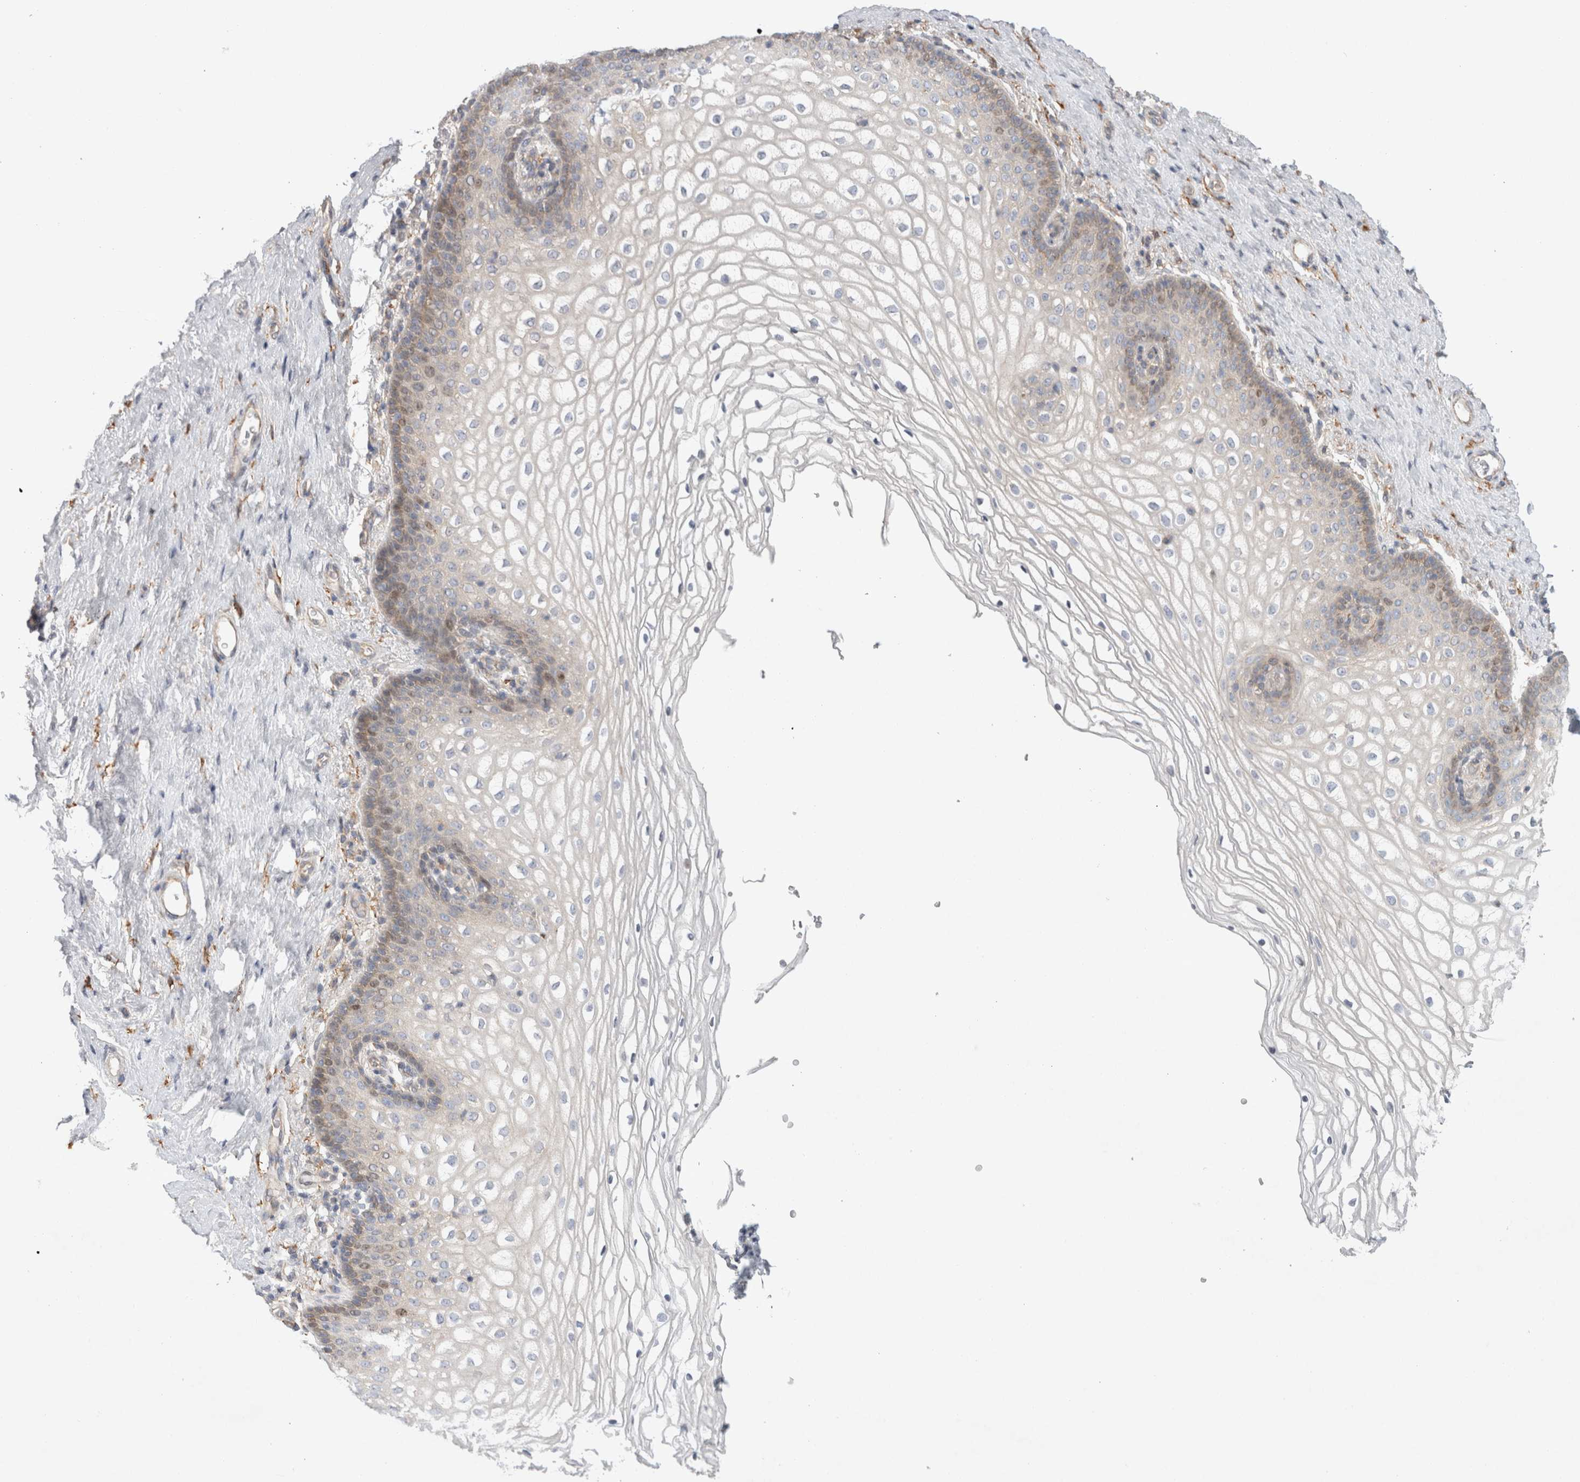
{"staining": {"intensity": "weak", "quantity": "<25%", "location": "cytoplasmic/membranous"}, "tissue": "vagina", "cell_type": "Squamous epithelial cells", "image_type": "normal", "snomed": [{"axis": "morphology", "description": "Normal tissue, NOS"}, {"axis": "topography", "description": "Vagina"}], "caption": "Squamous epithelial cells show no significant positivity in benign vagina. (DAB immunohistochemistry with hematoxylin counter stain).", "gene": "CDCA7L", "patient": {"sex": "female", "age": 60}}